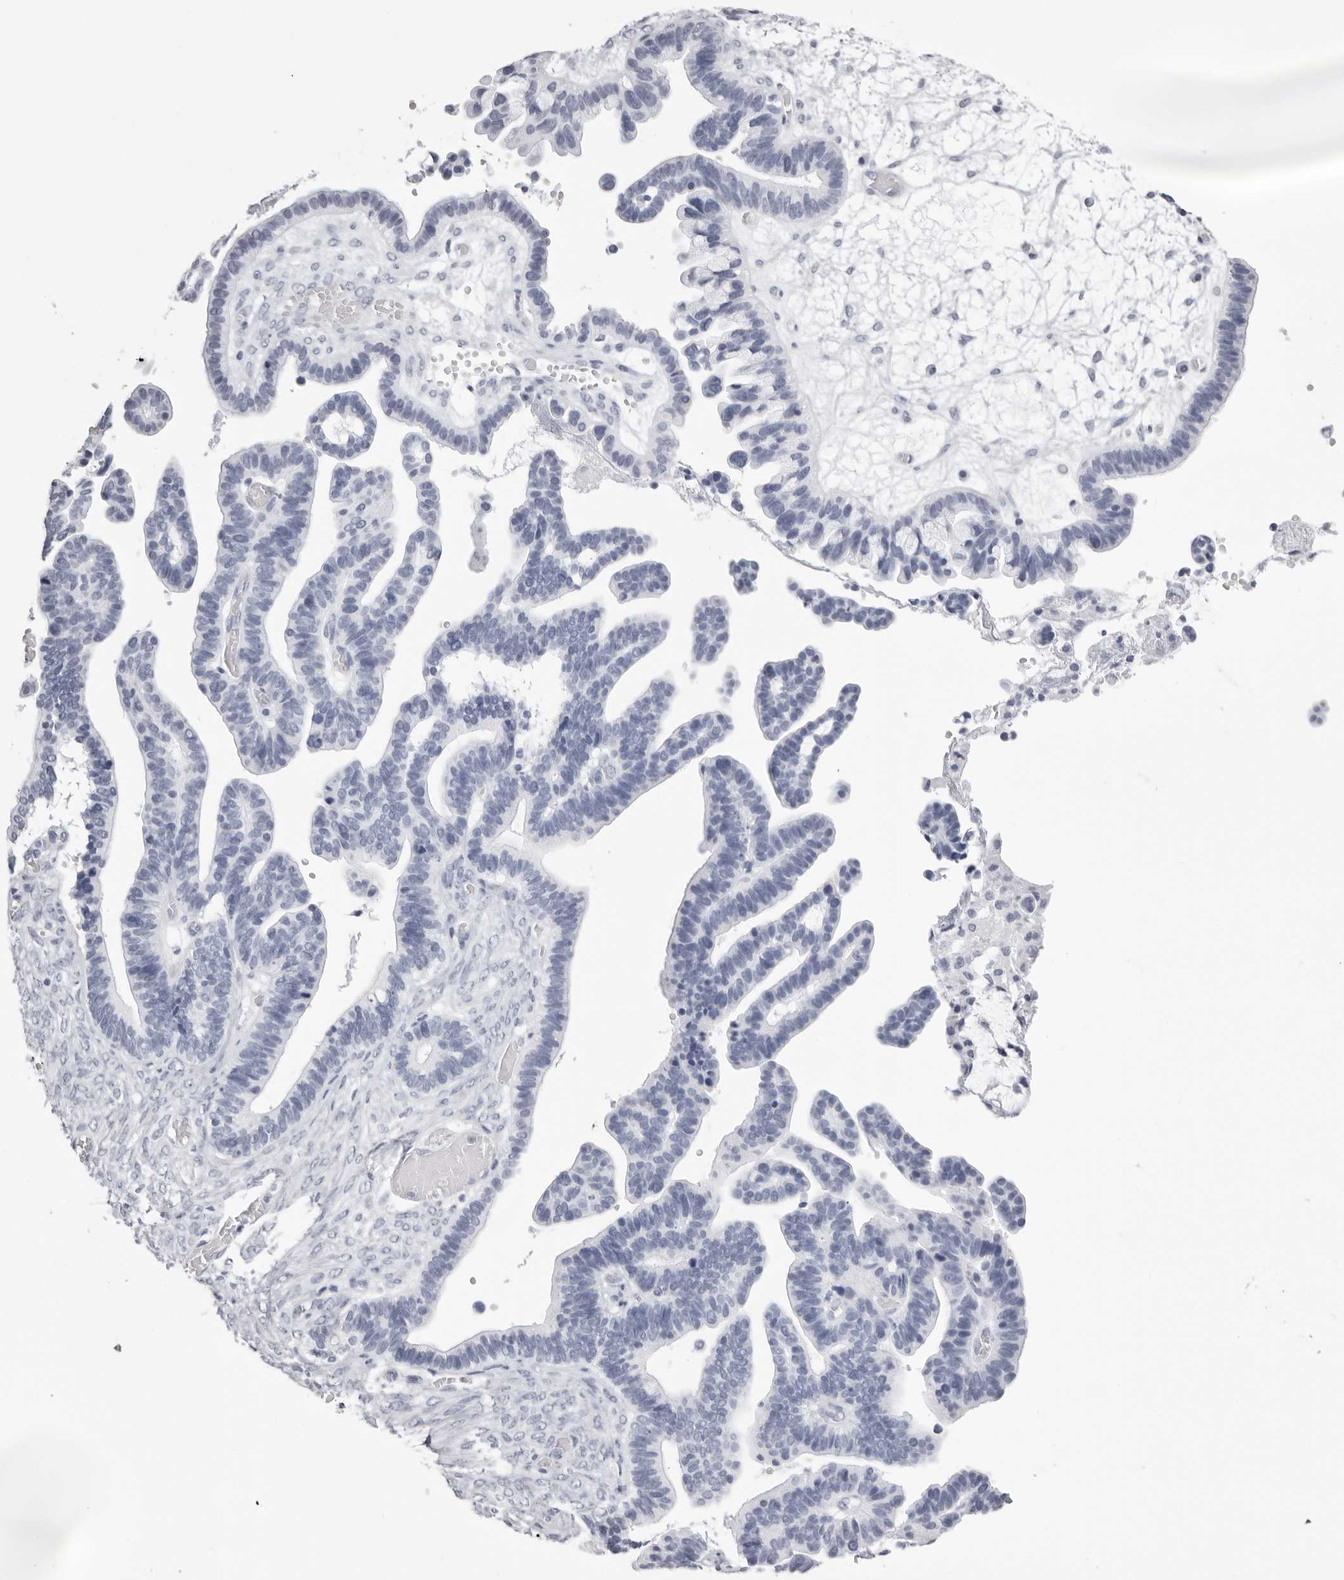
{"staining": {"intensity": "negative", "quantity": "none", "location": "none"}, "tissue": "ovarian cancer", "cell_type": "Tumor cells", "image_type": "cancer", "snomed": [{"axis": "morphology", "description": "Cystadenocarcinoma, serous, NOS"}, {"axis": "topography", "description": "Ovary"}], "caption": "IHC of ovarian cancer (serous cystadenocarcinoma) shows no positivity in tumor cells. The staining is performed using DAB (3,3'-diaminobenzidine) brown chromogen with nuclei counter-stained in using hematoxylin.", "gene": "RHO", "patient": {"sex": "female", "age": 56}}